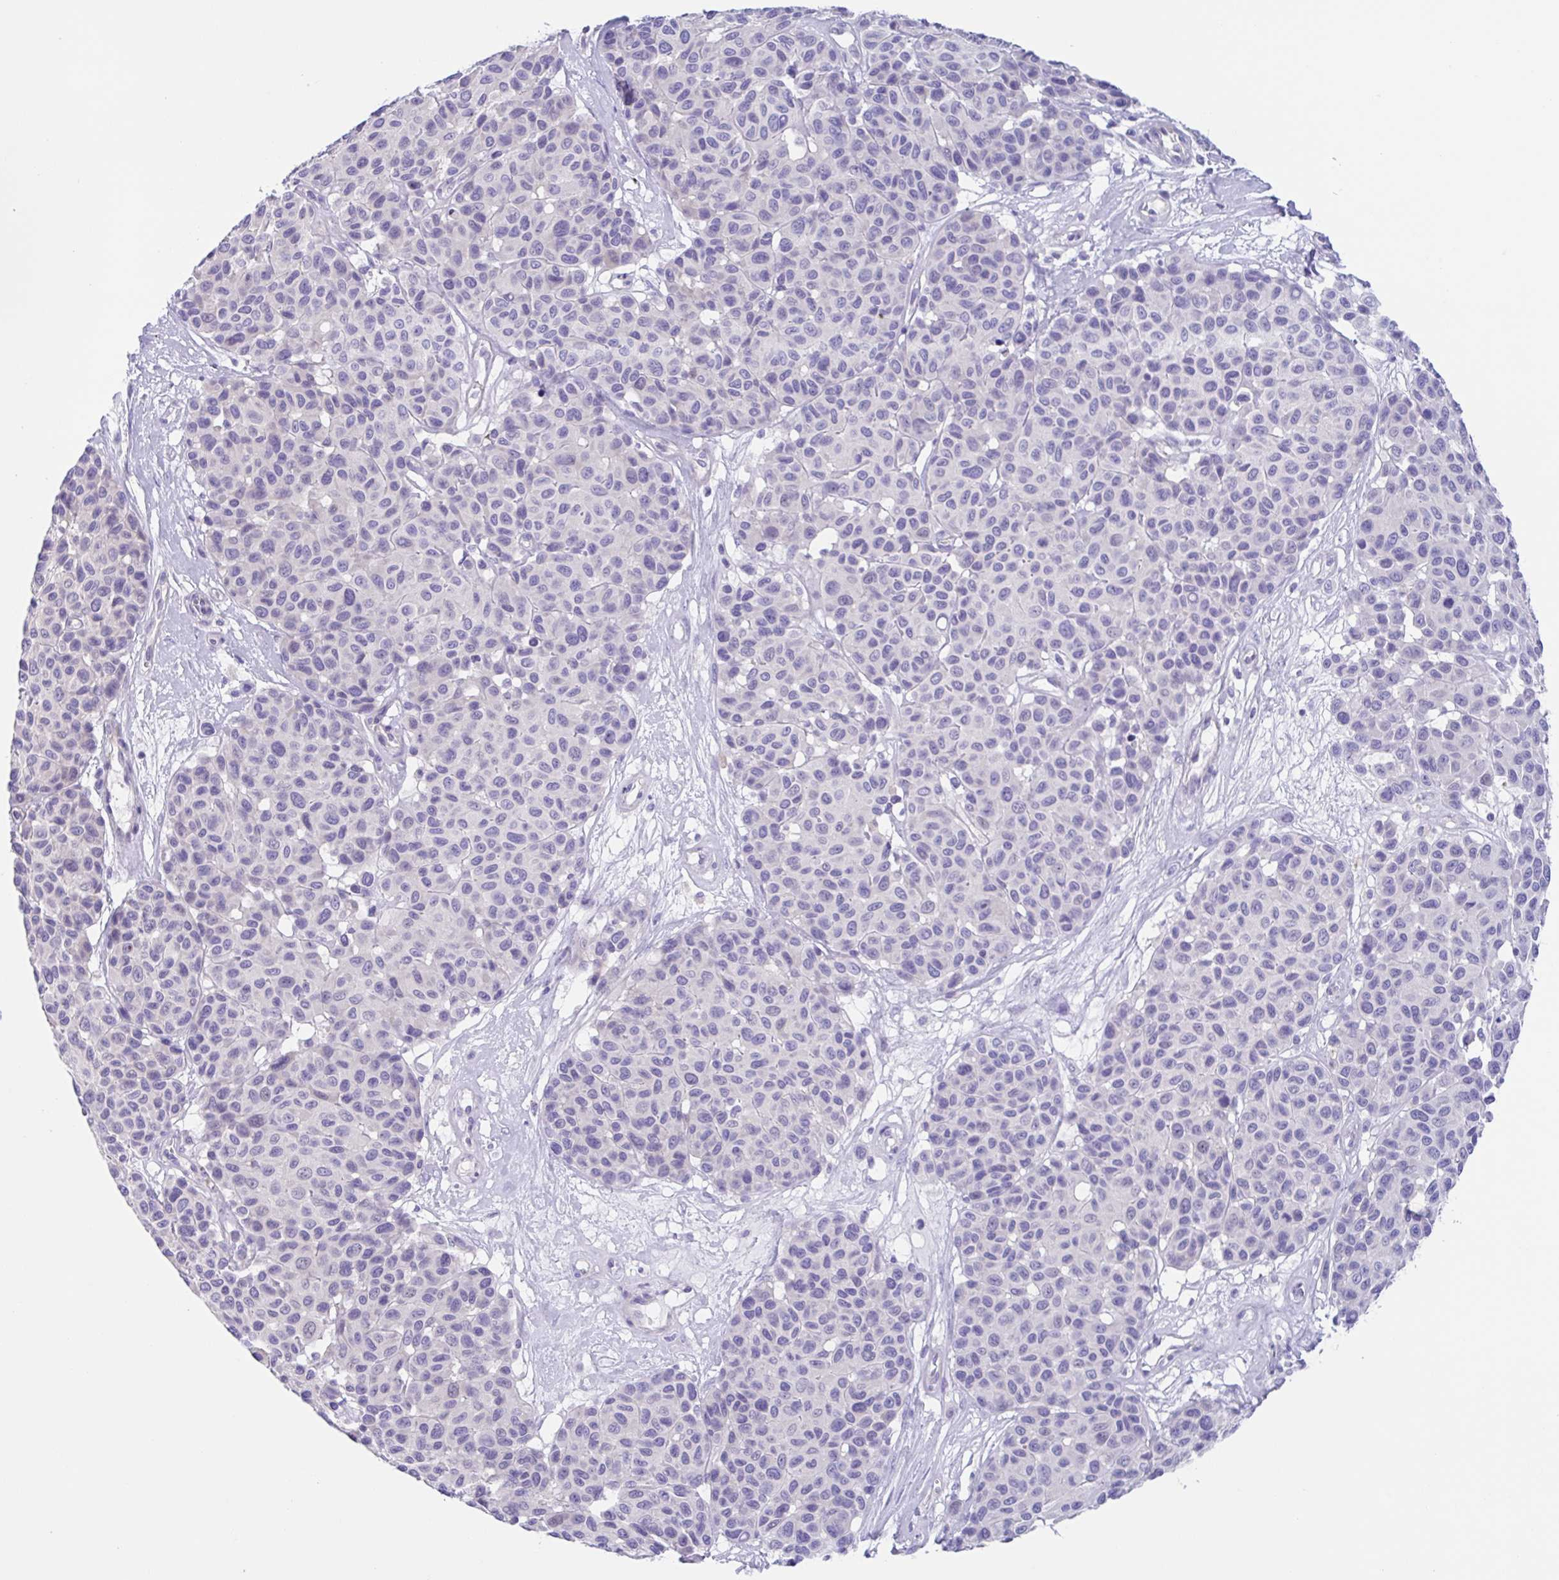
{"staining": {"intensity": "negative", "quantity": "none", "location": "none"}, "tissue": "melanoma", "cell_type": "Tumor cells", "image_type": "cancer", "snomed": [{"axis": "morphology", "description": "Malignant melanoma, NOS"}, {"axis": "topography", "description": "Skin"}], "caption": "There is no significant staining in tumor cells of malignant melanoma. (DAB (3,3'-diaminobenzidine) immunohistochemistry (IHC), high magnification).", "gene": "OR6N2", "patient": {"sex": "female", "age": 66}}